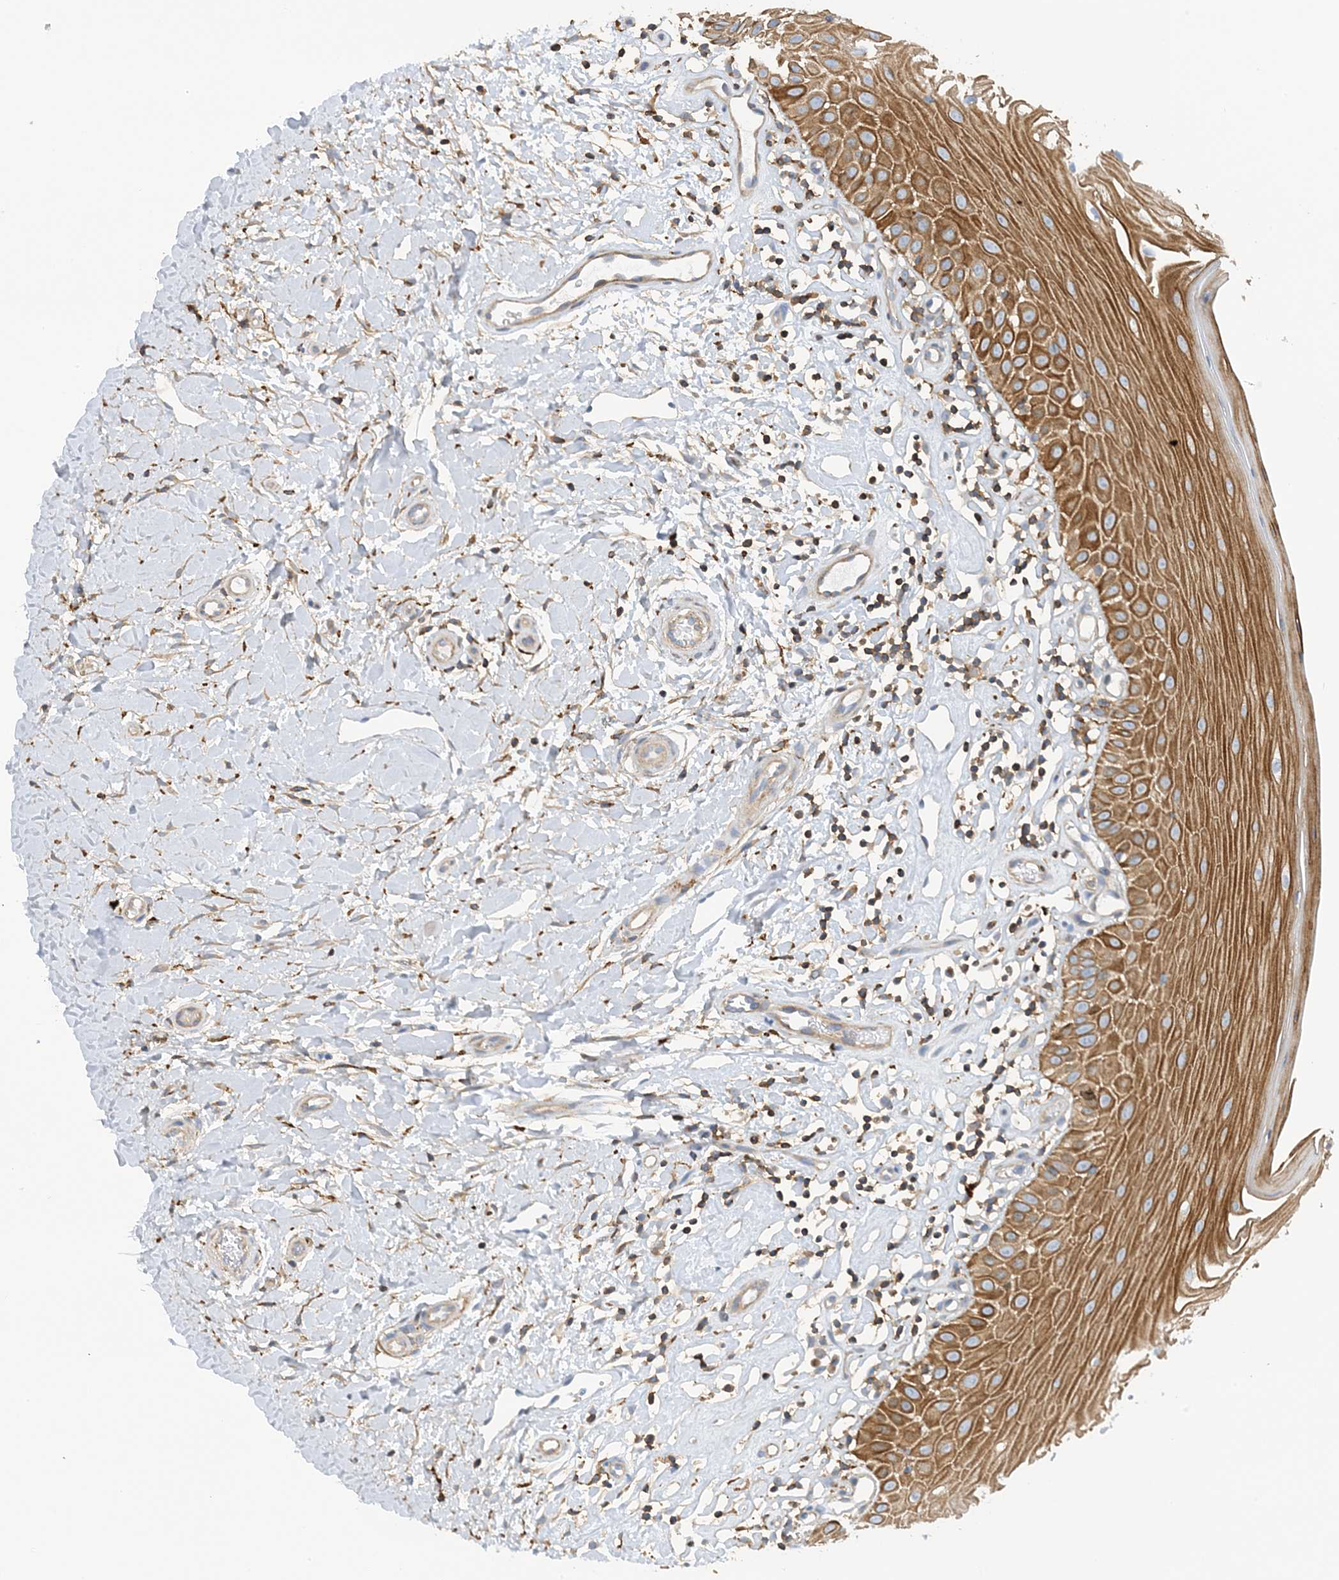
{"staining": {"intensity": "moderate", "quantity": ">75%", "location": "cytoplasmic/membranous"}, "tissue": "oral mucosa", "cell_type": "Squamous epithelial cells", "image_type": "normal", "snomed": [{"axis": "morphology", "description": "Normal tissue, NOS"}, {"axis": "topography", "description": "Oral tissue"}], "caption": "DAB (3,3'-diaminobenzidine) immunohistochemical staining of benign oral mucosa shows moderate cytoplasmic/membranous protein expression in about >75% of squamous epithelial cells.", "gene": "CALHM5", "patient": {"sex": "female", "age": 56}}